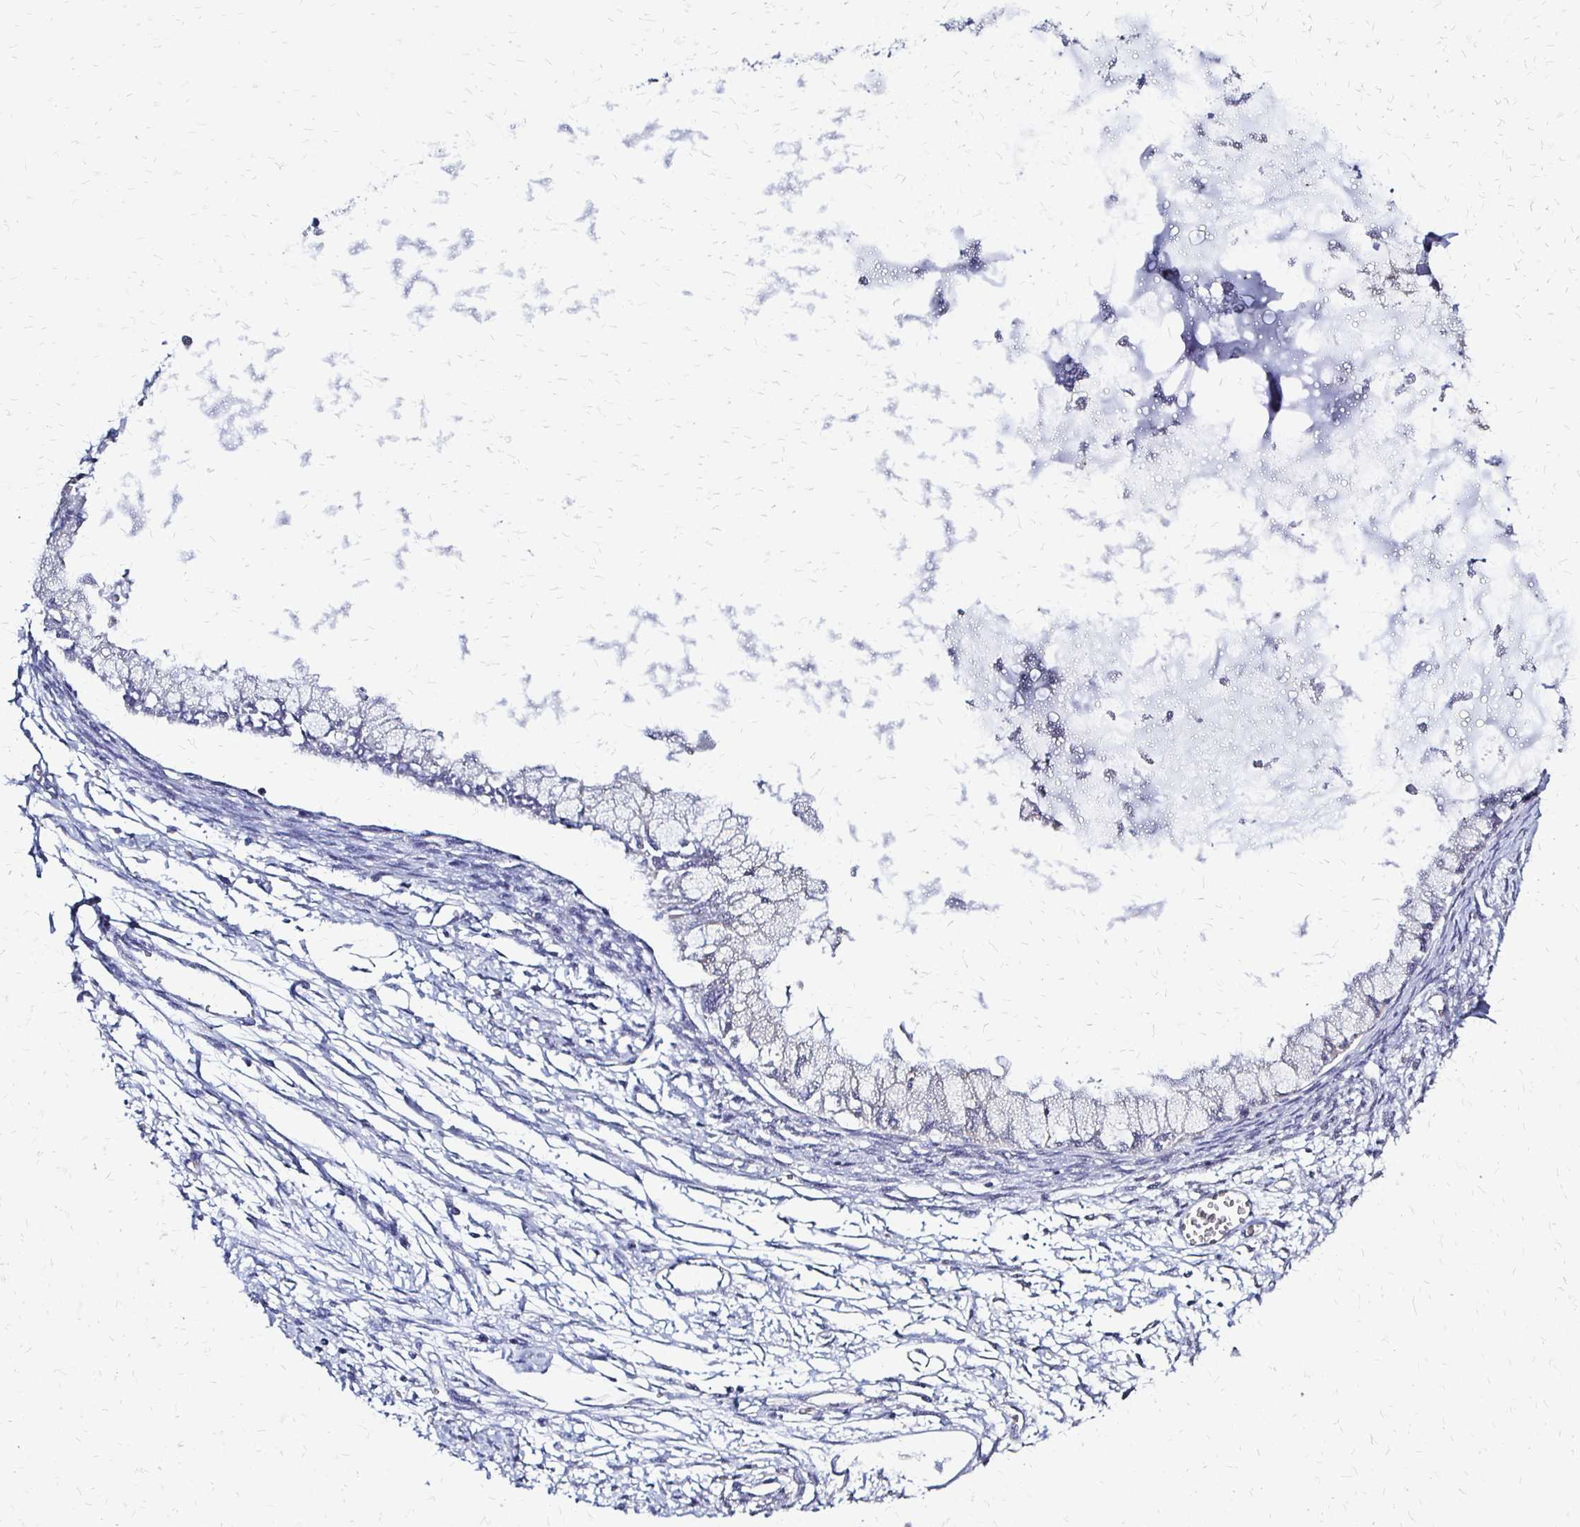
{"staining": {"intensity": "negative", "quantity": "none", "location": "none"}, "tissue": "ovarian cancer", "cell_type": "Tumor cells", "image_type": "cancer", "snomed": [{"axis": "morphology", "description": "Cystadenocarcinoma, mucinous, NOS"}, {"axis": "topography", "description": "Ovary"}], "caption": "An IHC photomicrograph of ovarian cancer is shown. There is no staining in tumor cells of ovarian cancer.", "gene": "SLC9A9", "patient": {"sex": "female", "age": 34}}